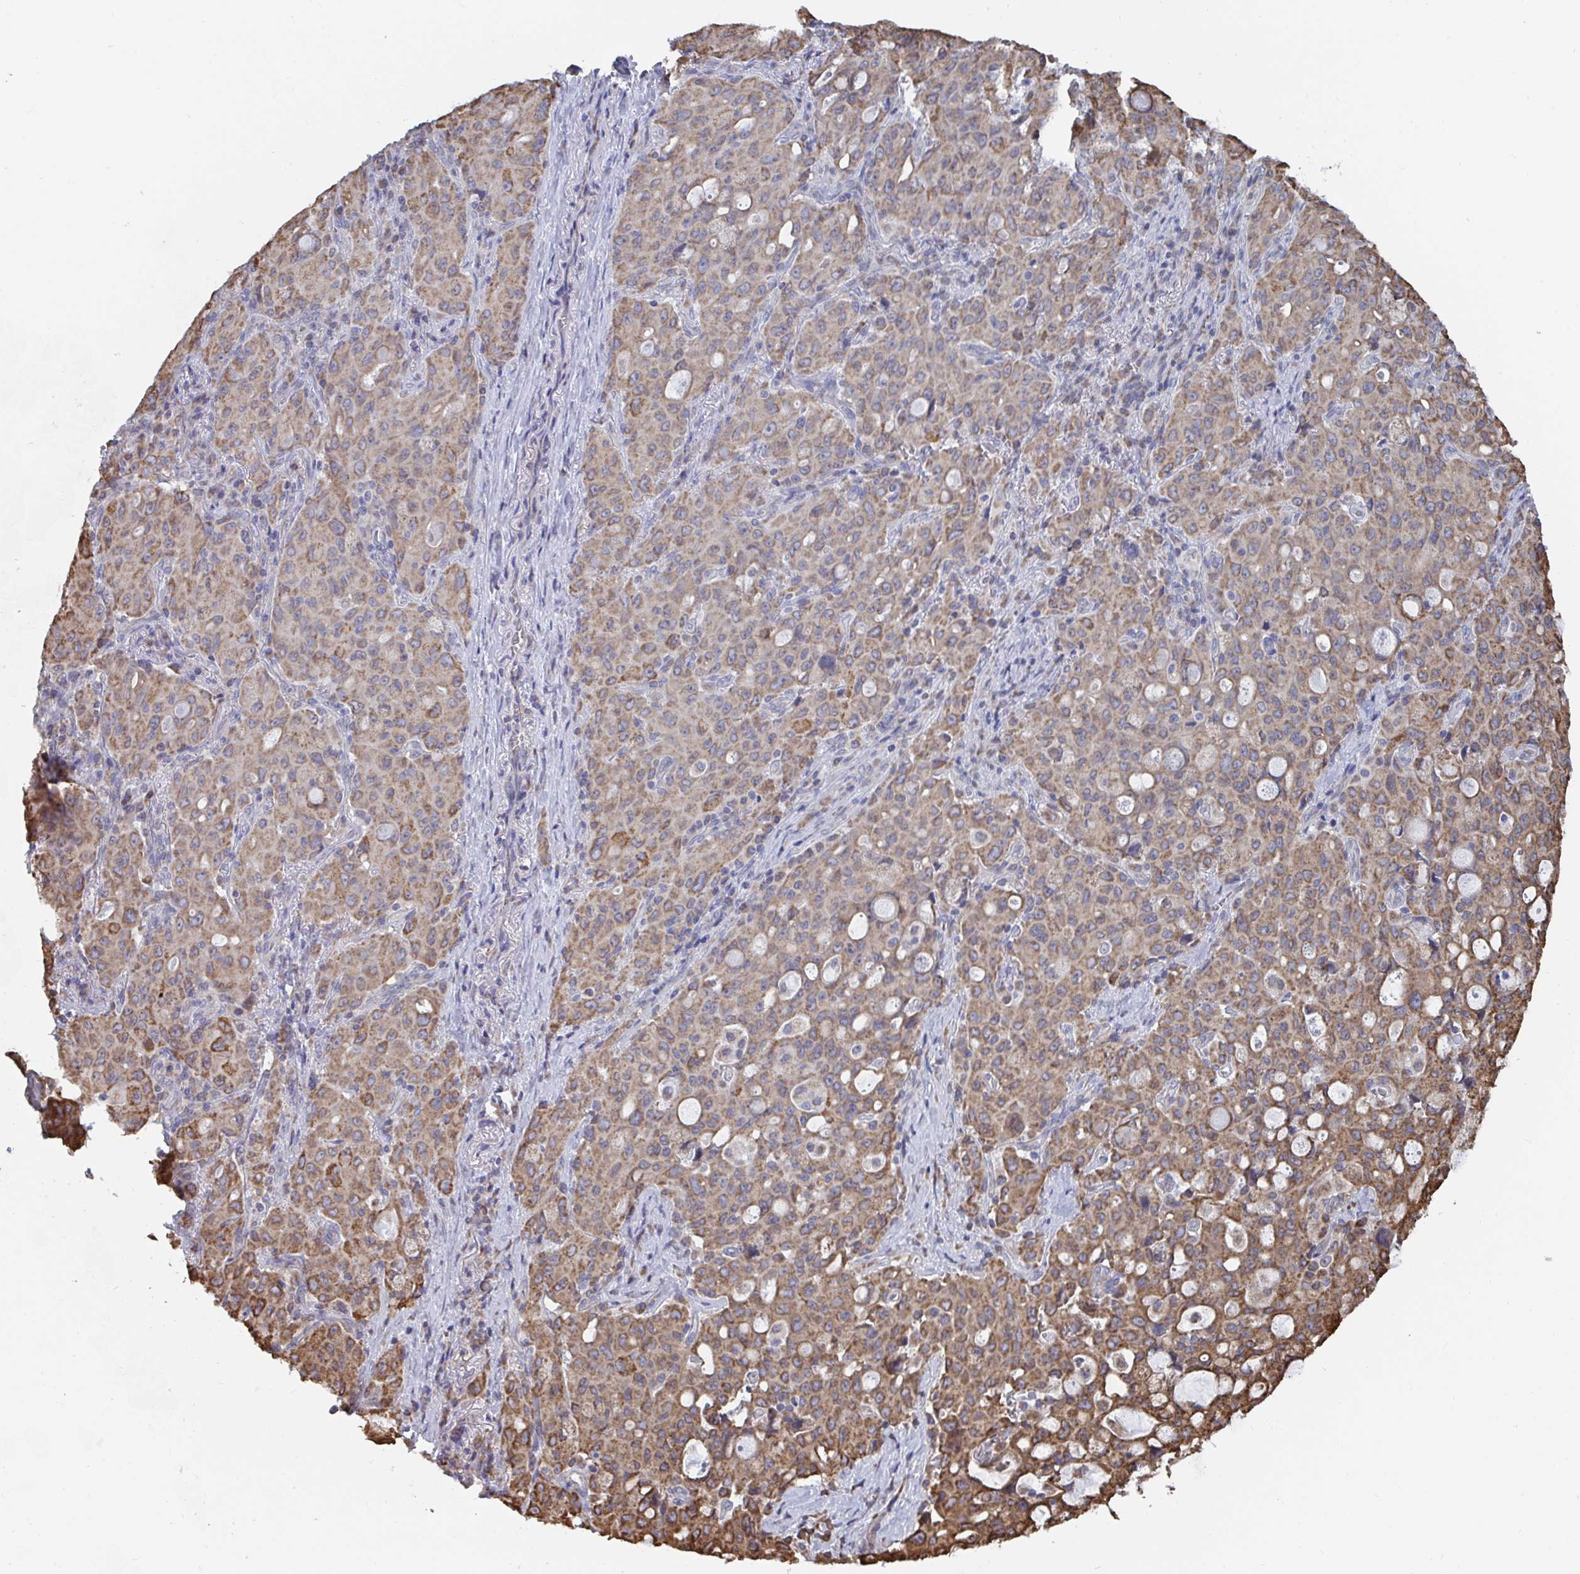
{"staining": {"intensity": "moderate", "quantity": ">75%", "location": "cytoplasmic/membranous"}, "tissue": "lung cancer", "cell_type": "Tumor cells", "image_type": "cancer", "snomed": [{"axis": "morphology", "description": "Adenocarcinoma, NOS"}, {"axis": "topography", "description": "Lung"}], "caption": "Immunohistochemical staining of human adenocarcinoma (lung) displays medium levels of moderate cytoplasmic/membranous expression in about >75% of tumor cells.", "gene": "ELAVL1", "patient": {"sex": "female", "age": 44}}